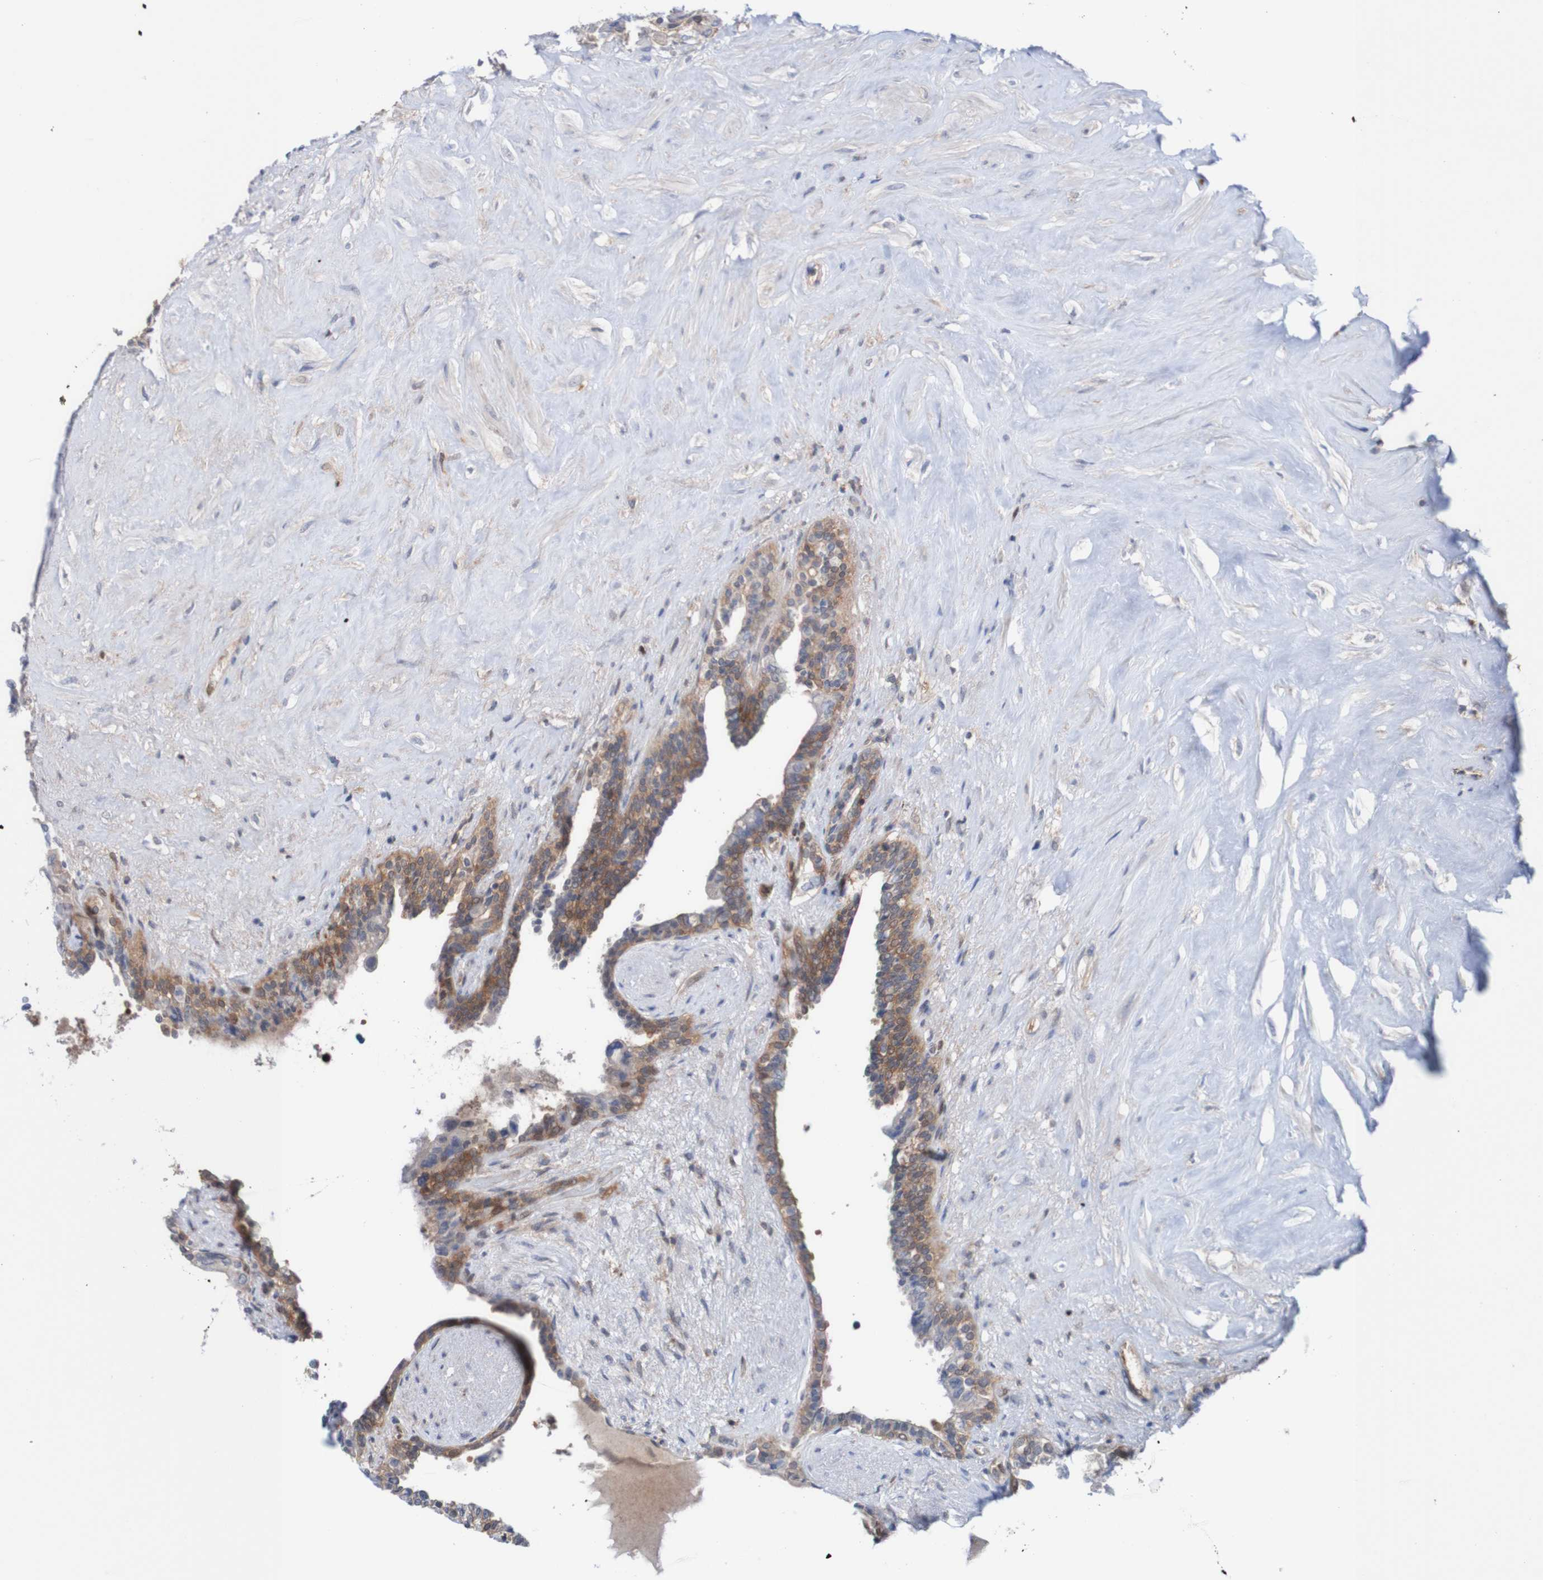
{"staining": {"intensity": "moderate", "quantity": "25%-75%", "location": "cytoplasmic/membranous"}, "tissue": "seminal vesicle", "cell_type": "Glandular cells", "image_type": "normal", "snomed": [{"axis": "morphology", "description": "Normal tissue, NOS"}, {"axis": "topography", "description": "Seminal veicle"}], "caption": "Glandular cells reveal medium levels of moderate cytoplasmic/membranous expression in approximately 25%-75% of cells in benign human seminal vesicle.", "gene": "RIGI", "patient": {"sex": "male", "age": 63}}